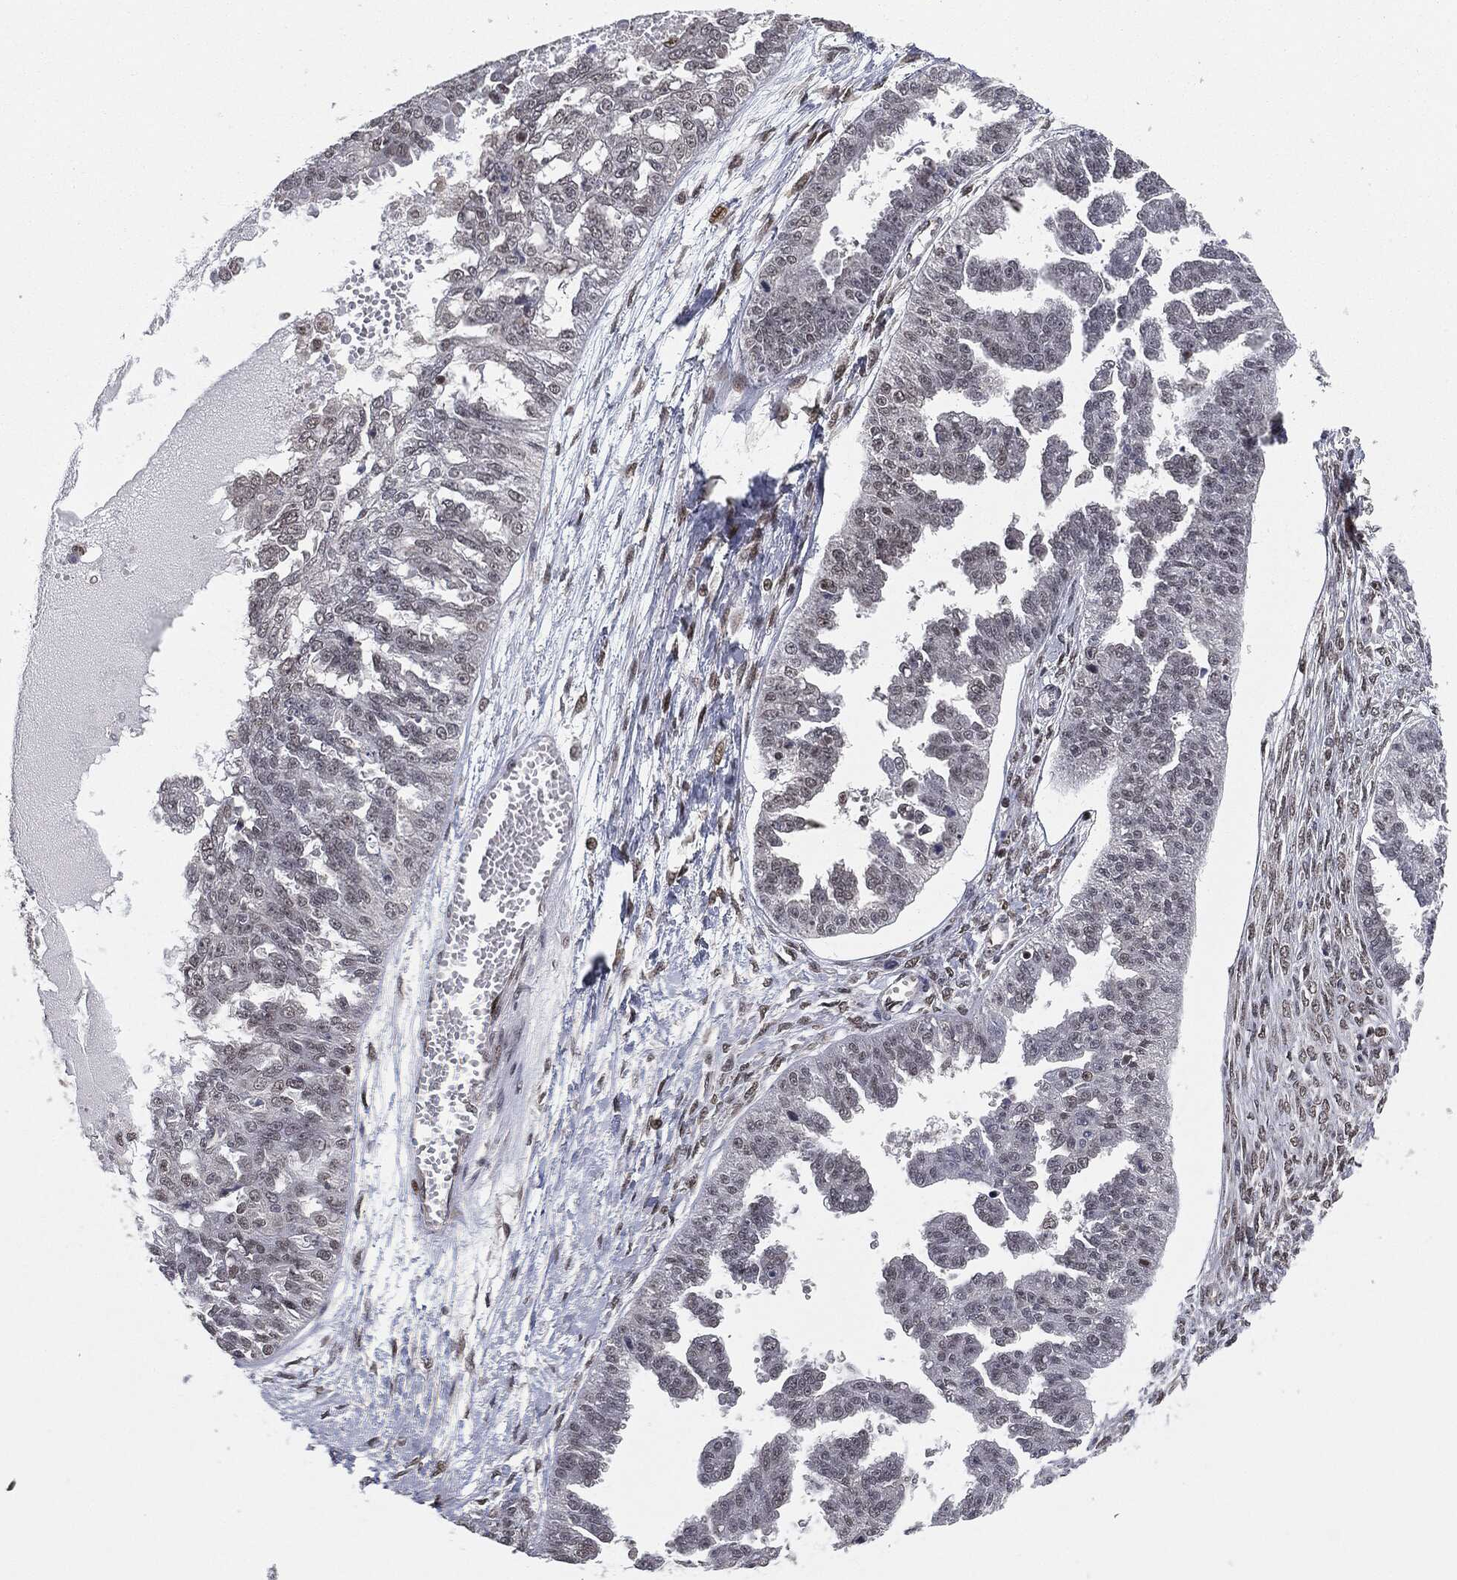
{"staining": {"intensity": "weak", "quantity": "<25%", "location": "nuclear"}, "tissue": "ovarian cancer", "cell_type": "Tumor cells", "image_type": "cancer", "snomed": [{"axis": "morphology", "description": "Cystadenocarcinoma, serous, NOS"}, {"axis": "topography", "description": "Ovary"}], "caption": "Protein analysis of ovarian cancer (serous cystadenocarcinoma) shows no significant positivity in tumor cells. (DAB (3,3'-diaminobenzidine) IHC visualized using brightfield microscopy, high magnification).", "gene": "TBC1D22A", "patient": {"sex": "female", "age": 58}}